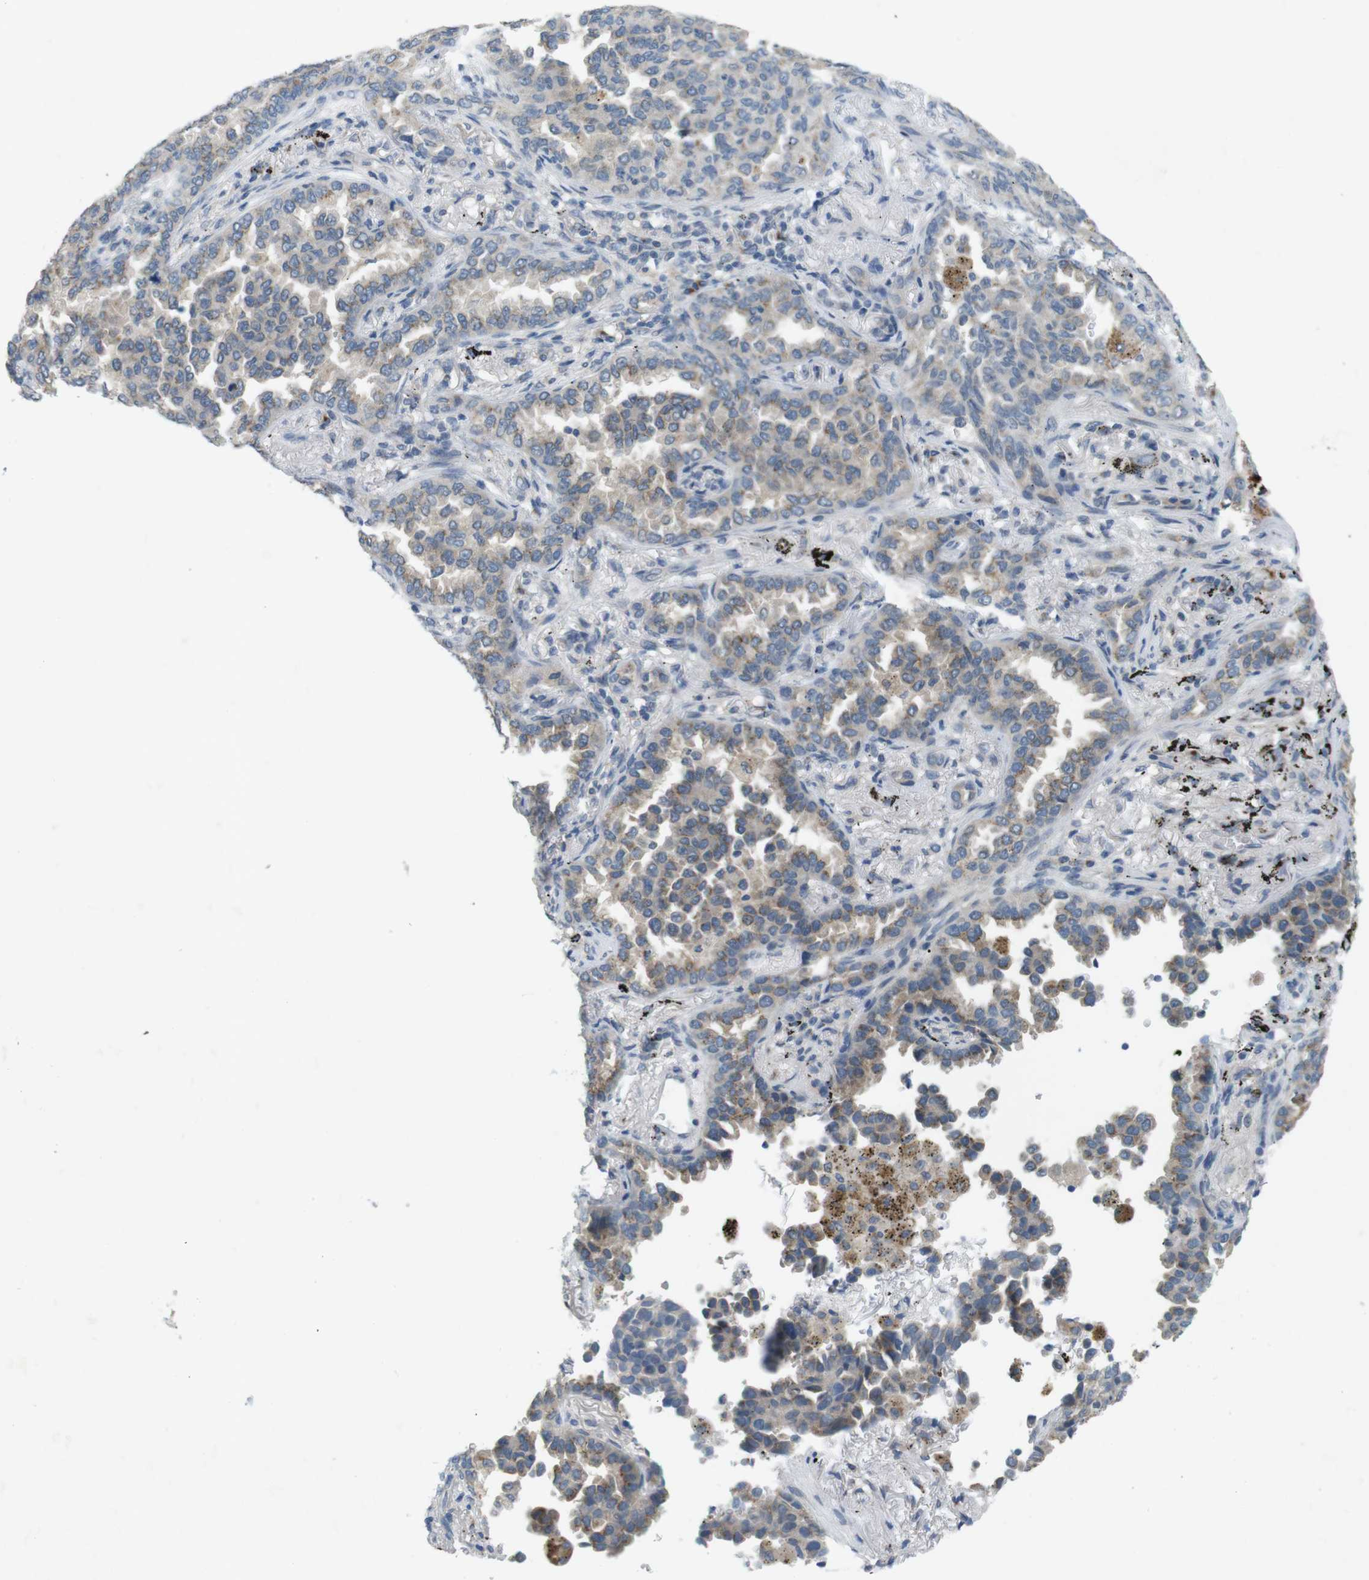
{"staining": {"intensity": "weak", "quantity": ">75%", "location": "cytoplasmic/membranous"}, "tissue": "lung cancer", "cell_type": "Tumor cells", "image_type": "cancer", "snomed": [{"axis": "morphology", "description": "Normal tissue, NOS"}, {"axis": "morphology", "description": "Adenocarcinoma, NOS"}, {"axis": "topography", "description": "Lung"}], "caption": "Adenocarcinoma (lung) stained with a protein marker reveals weak staining in tumor cells.", "gene": "YIPF3", "patient": {"sex": "male", "age": 59}}